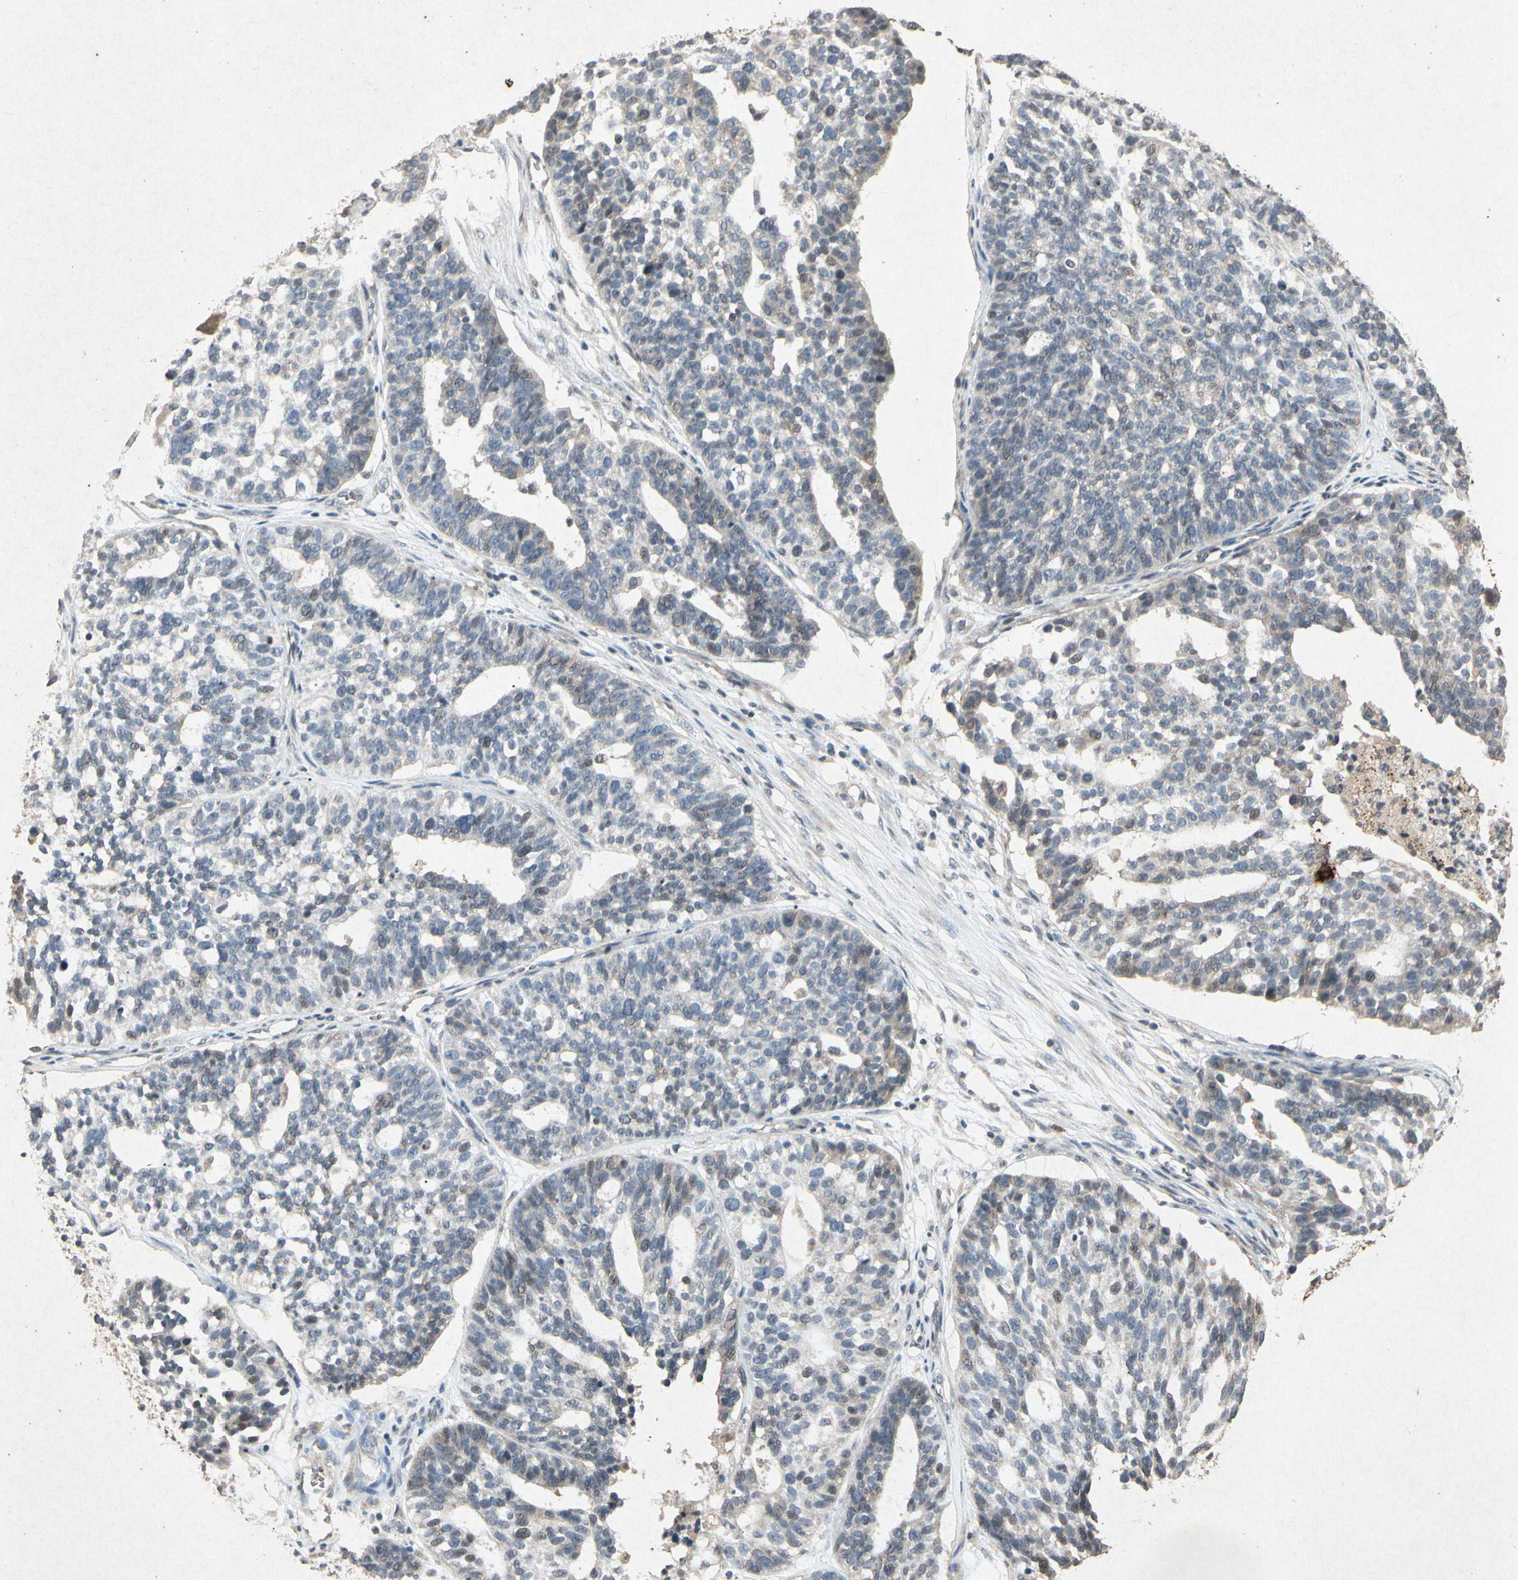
{"staining": {"intensity": "negative", "quantity": "none", "location": "none"}, "tissue": "ovarian cancer", "cell_type": "Tumor cells", "image_type": "cancer", "snomed": [{"axis": "morphology", "description": "Cystadenocarcinoma, serous, NOS"}, {"axis": "topography", "description": "Ovary"}], "caption": "This is a image of immunohistochemistry (IHC) staining of ovarian cancer, which shows no positivity in tumor cells. (Stains: DAB IHC with hematoxylin counter stain, Microscopy: brightfield microscopy at high magnification).", "gene": "MSRB1", "patient": {"sex": "female", "age": 59}}